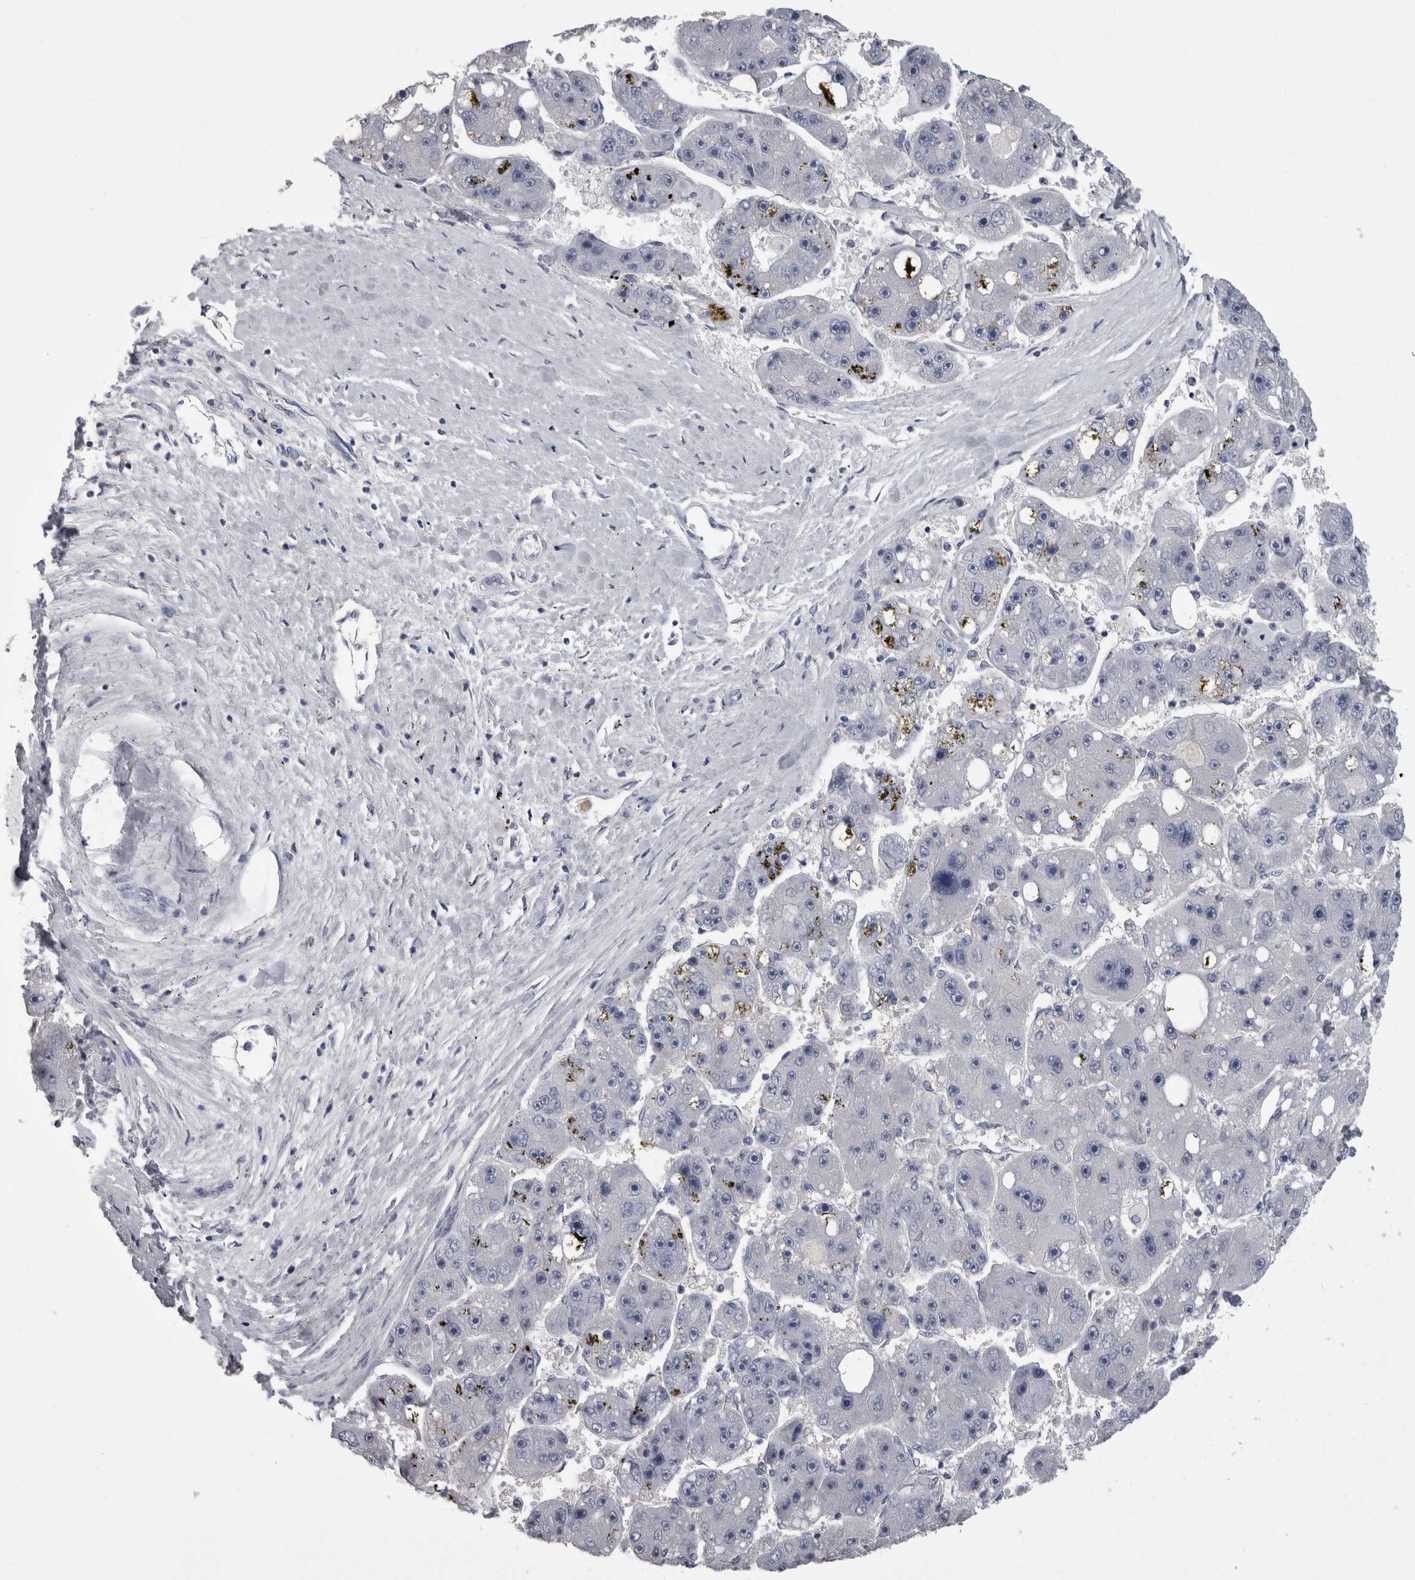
{"staining": {"intensity": "negative", "quantity": "none", "location": "none"}, "tissue": "liver cancer", "cell_type": "Tumor cells", "image_type": "cancer", "snomed": [{"axis": "morphology", "description": "Carcinoma, Hepatocellular, NOS"}, {"axis": "topography", "description": "Liver"}], "caption": "IHC of liver hepatocellular carcinoma exhibits no staining in tumor cells.", "gene": "AFMID", "patient": {"sex": "female", "age": 61}}